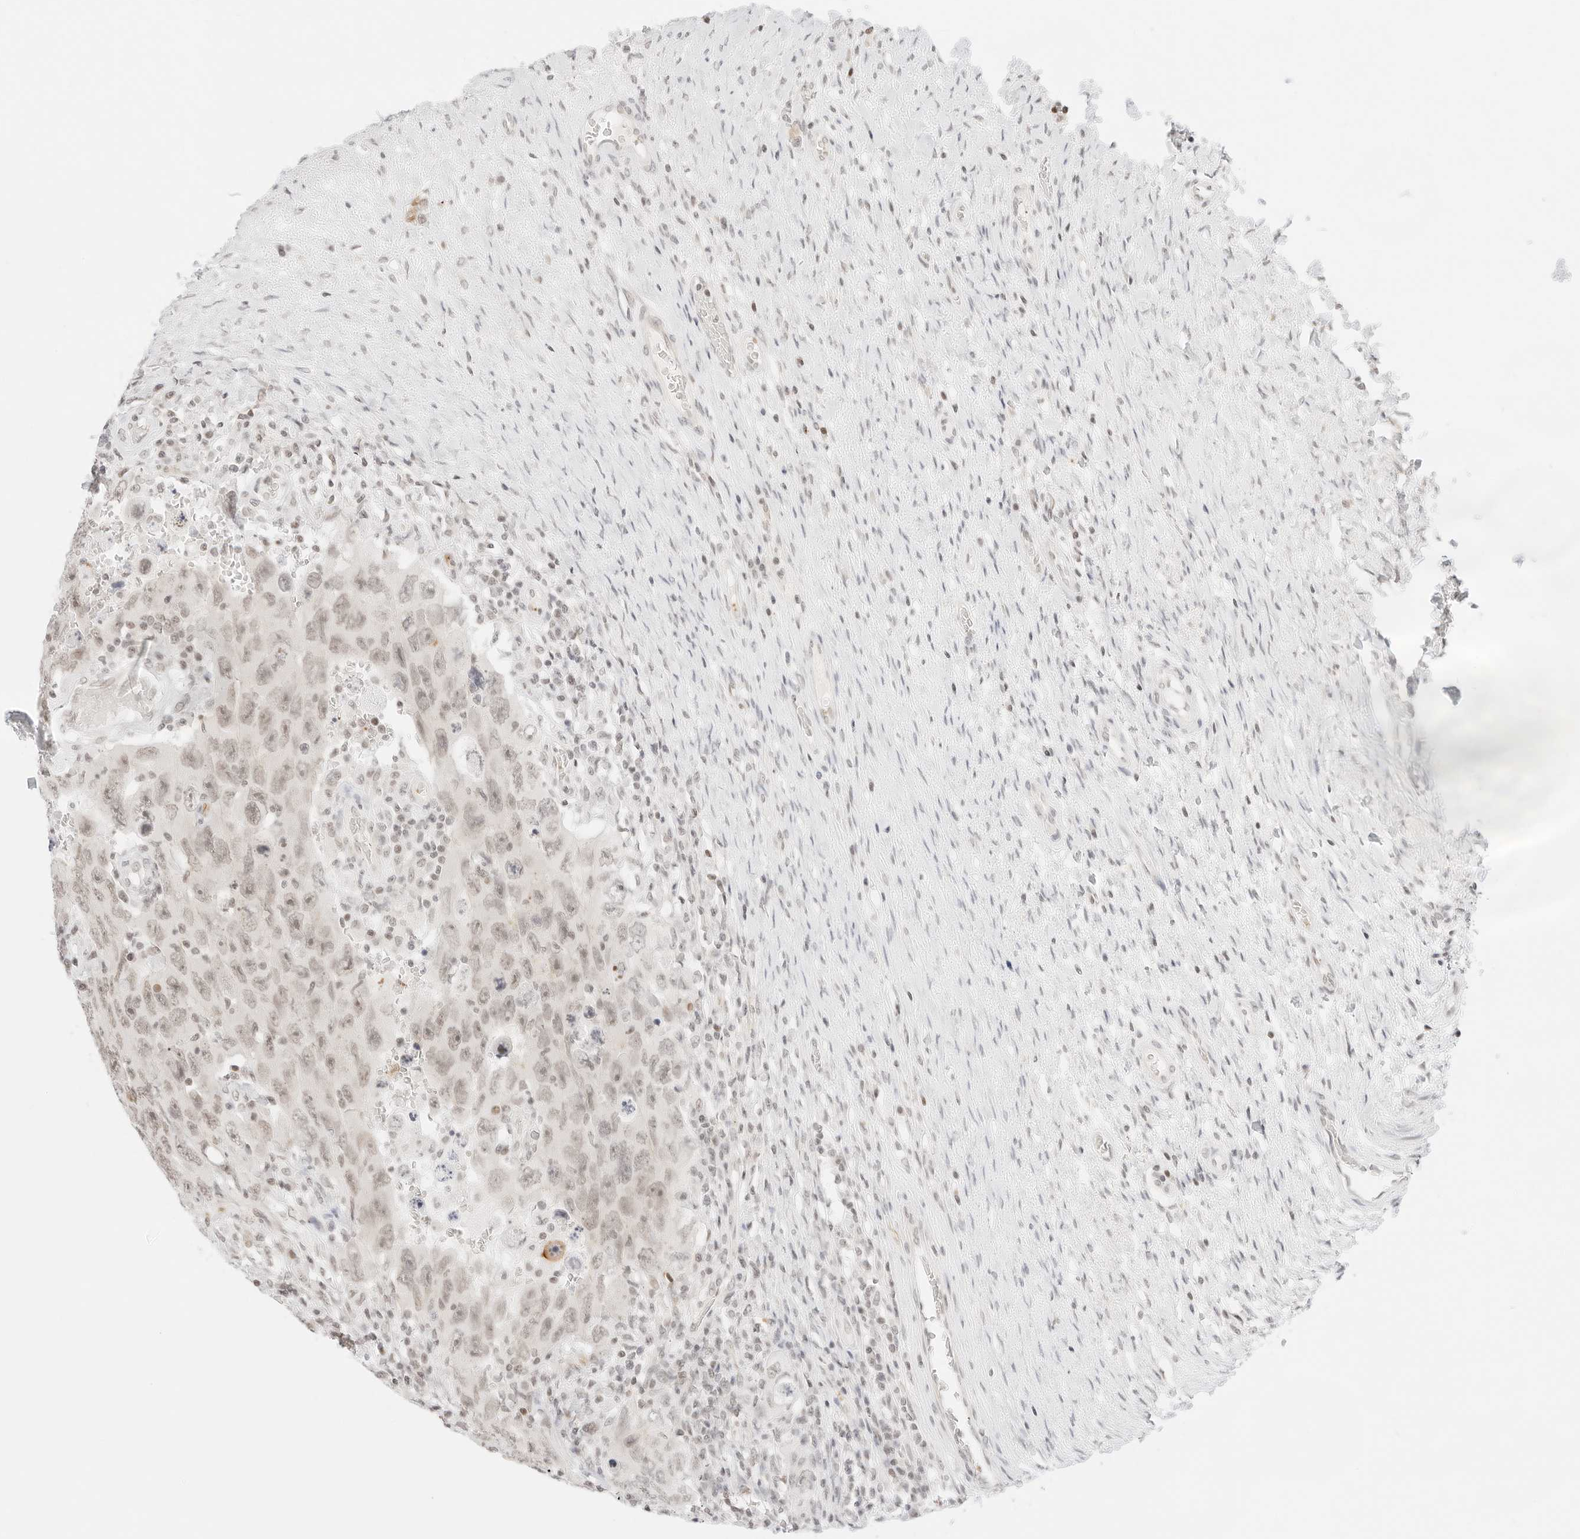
{"staining": {"intensity": "weak", "quantity": "<25%", "location": "nuclear"}, "tissue": "testis cancer", "cell_type": "Tumor cells", "image_type": "cancer", "snomed": [{"axis": "morphology", "description": "Carcinoma, Embryonal, NOS"}, {"axis": "topography", "description": "Testis"}], "caption": "Tumor cells show no significant staining in testis embryonal carcinoma.", "gene": "GNAS", "patient": {"sex": "male", "age": 26}}